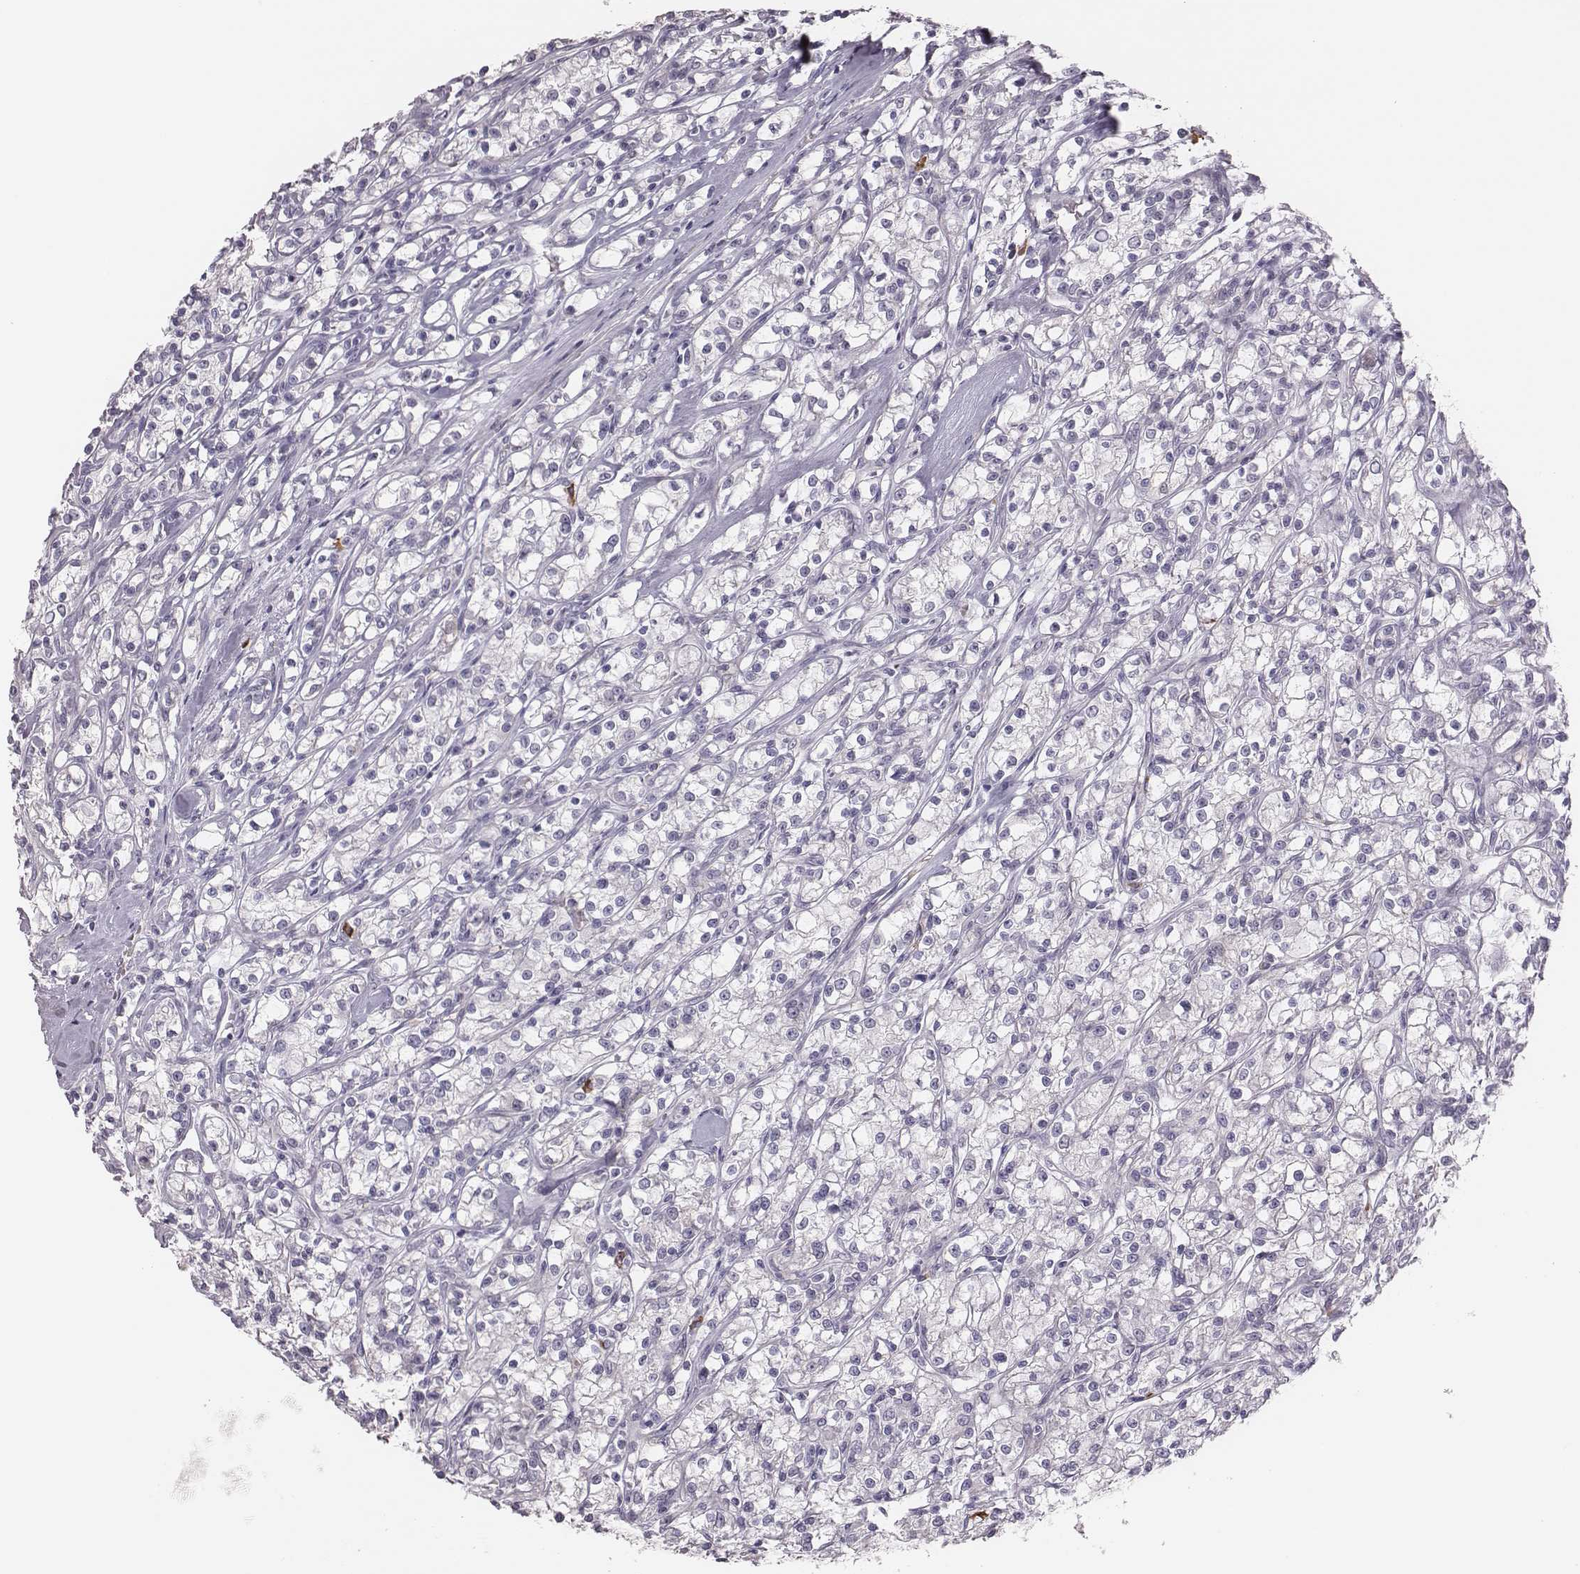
{"staining": {"intensity": "negative", "quantity": "none", "location": "none"}, "tissue": "renal cancer", "cell_type": "Tumor cells", "image_type": "cancer", "snomed": [{"axis": "morphology", "description": "Adenocarcinoma, NOS"}, {"axis": "topography", "description": "Kidney"}], "caption": "Immunohistochemistry (IHC) micrograph of human adenocarcinoma (renal) stained for a protein (brown), which demonstrates no expression in tumor cells. (Stains: DAB immunohistochemistry with hematoxylin counter stain, Microscopy: brightfield microscopy at high magnification).", "gene": "PBK", "patient": {"sex": "female", "age": 59}}